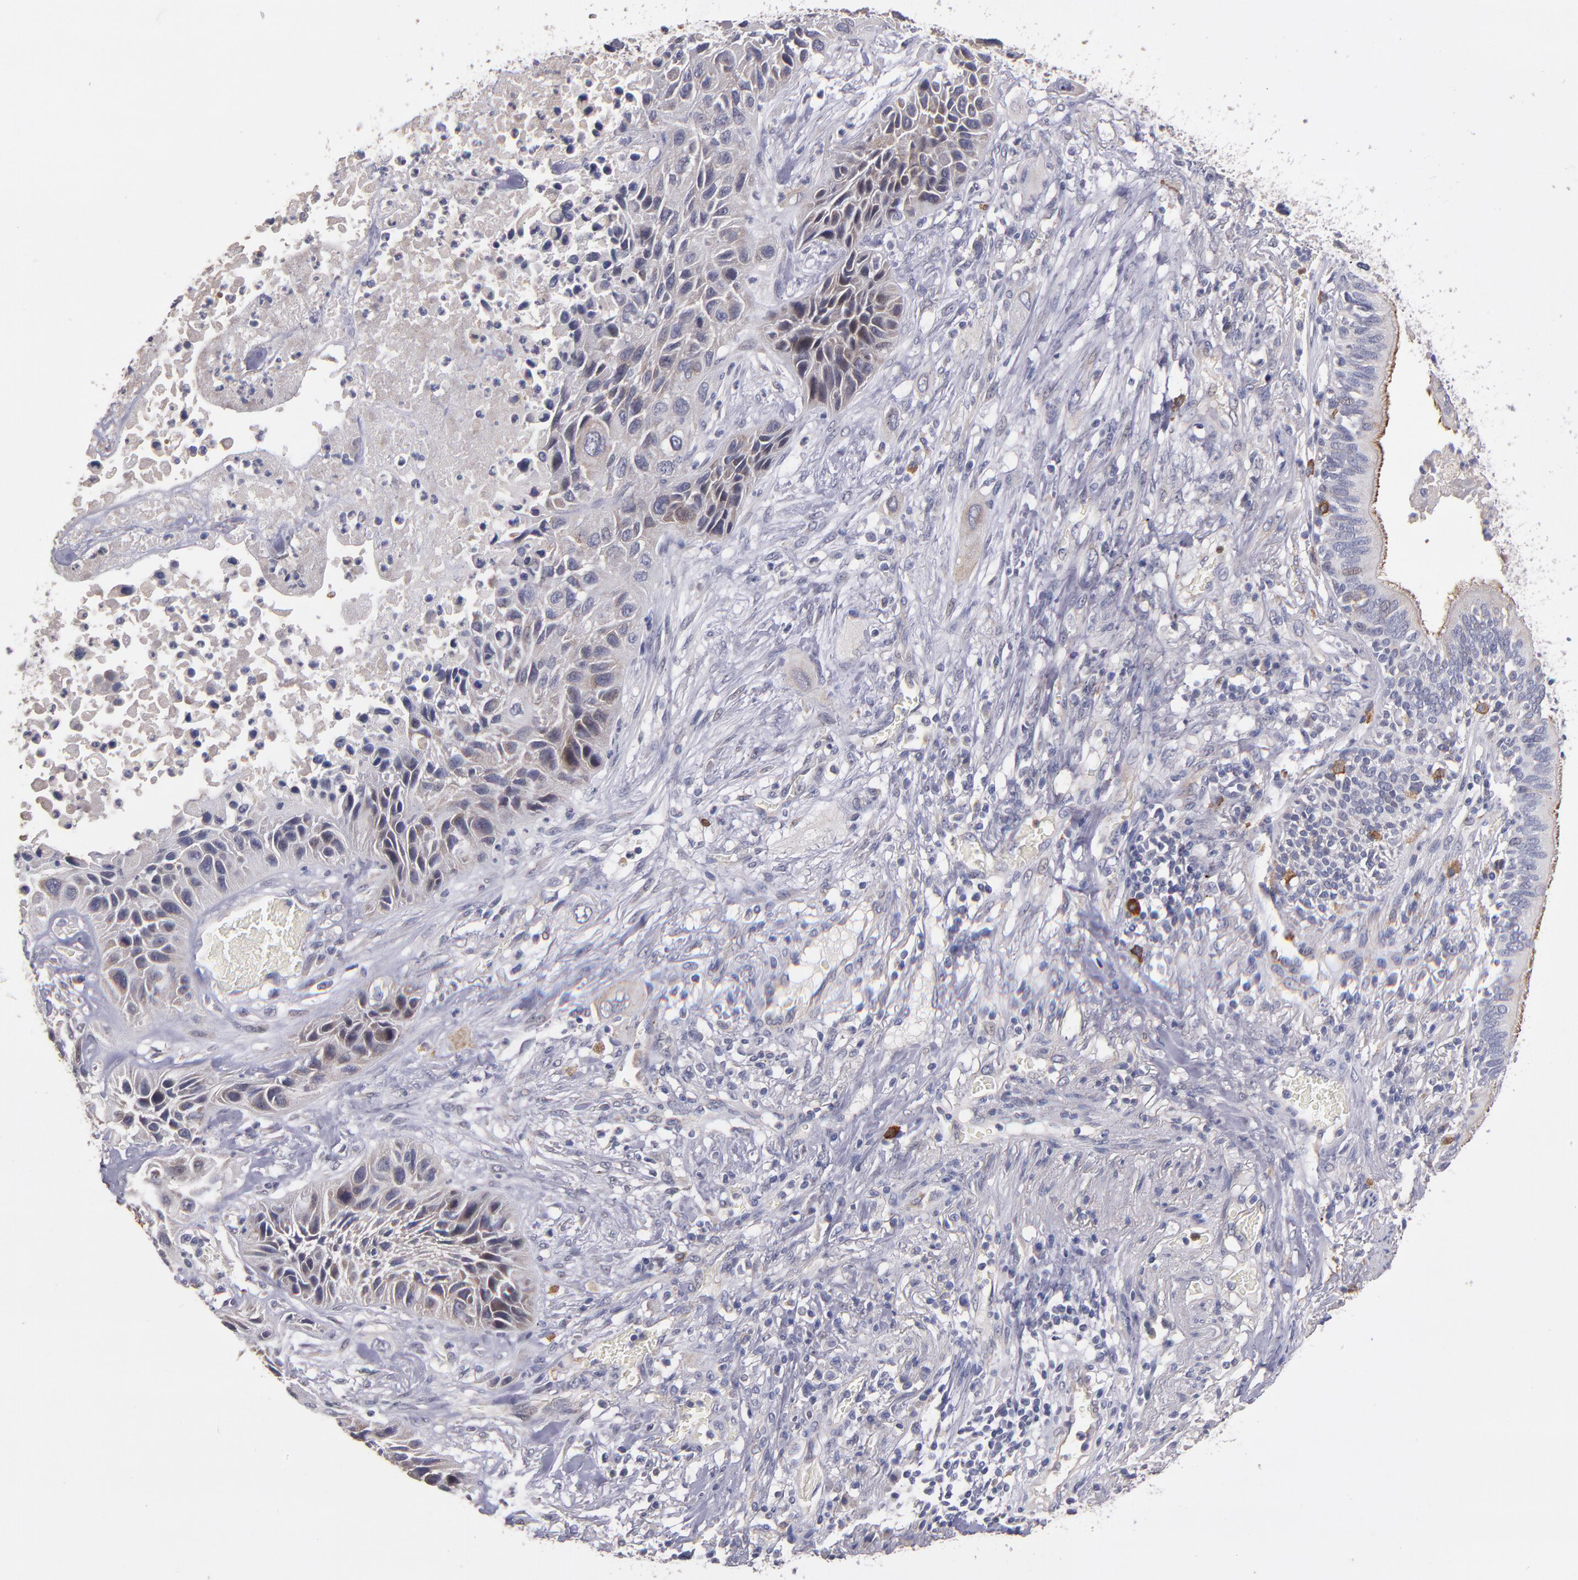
{"staining": {"intensity": "weak", "quantity": "25%-75%", "location": "cytoplasmic/membranous"}, "tissue": "lung cancer", "cell_type": "Tumor cells", "image_type": "cancer", "snomed": [{"axis": "morphology", "description": "Squamous cell carcinoma, NOS"}, {"axis": "topography", "description": "Lung"}], "caption": "Protein analysis of lung cancer (squamous cell carcinoma) tissue reveals weak cytoplasmic/membranous staining in about 25%-75% of tumor cells.", "gene": "MAGEE1", "patient": {"sex": "female", "age": 76}}